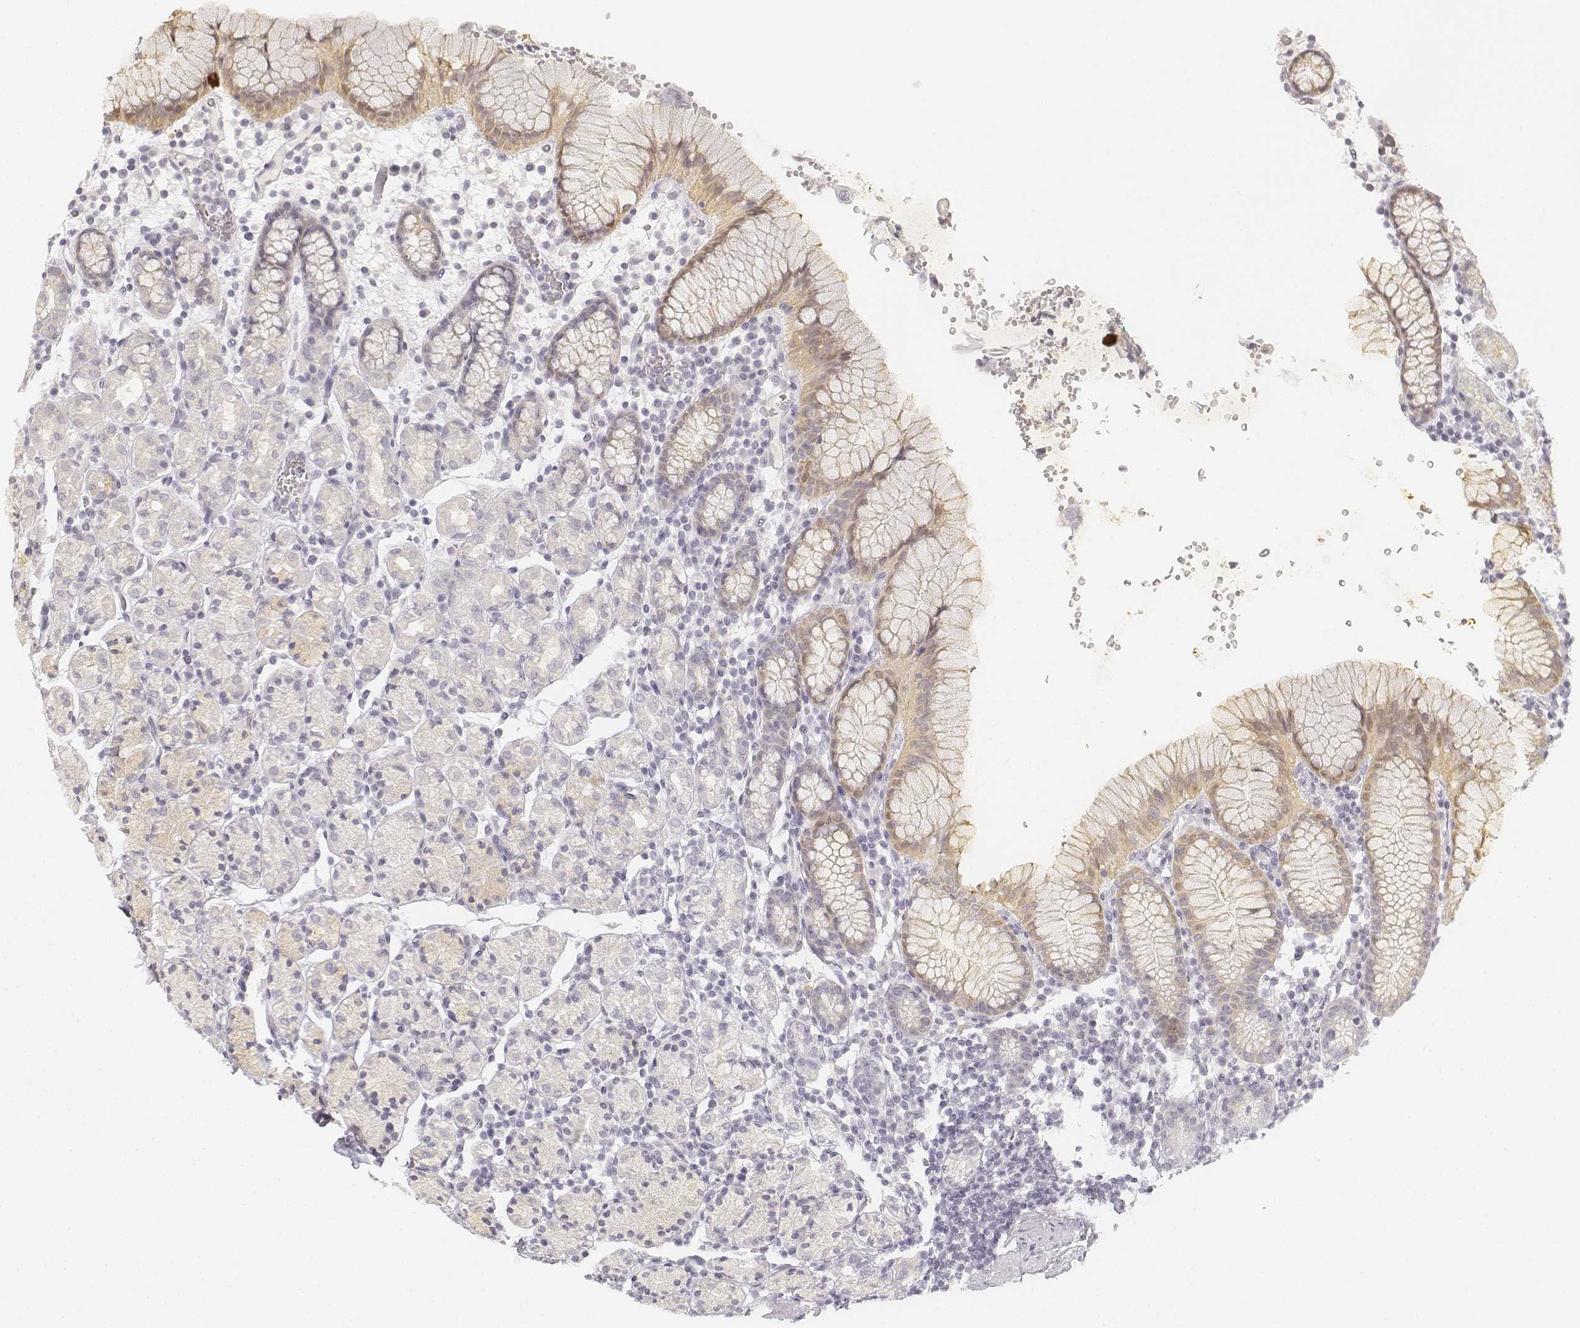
{"staining": {"intensity": "weak", "quantity": "<25%", "location": "cytoplasmic/membranous"}, "tissue": "stomach", "cell_type": "Glandular cells", "image_type": "normal", "snomed": [{"axis": "morphology", "description": "Normal tissue, NOS"}, {"axis": "topography", "description": "Stomach, upper"}, {"axis": "topography", "description": "Stomach"}], "caption": "Unremarkable stomach was stained to show a protein in brown. There is no significant expression in glandular cells. (Brightfield microscopy of DAB IHC at high magnification).", "gene": "DSG4", "patient": {"sex": "male", "age": 62}}